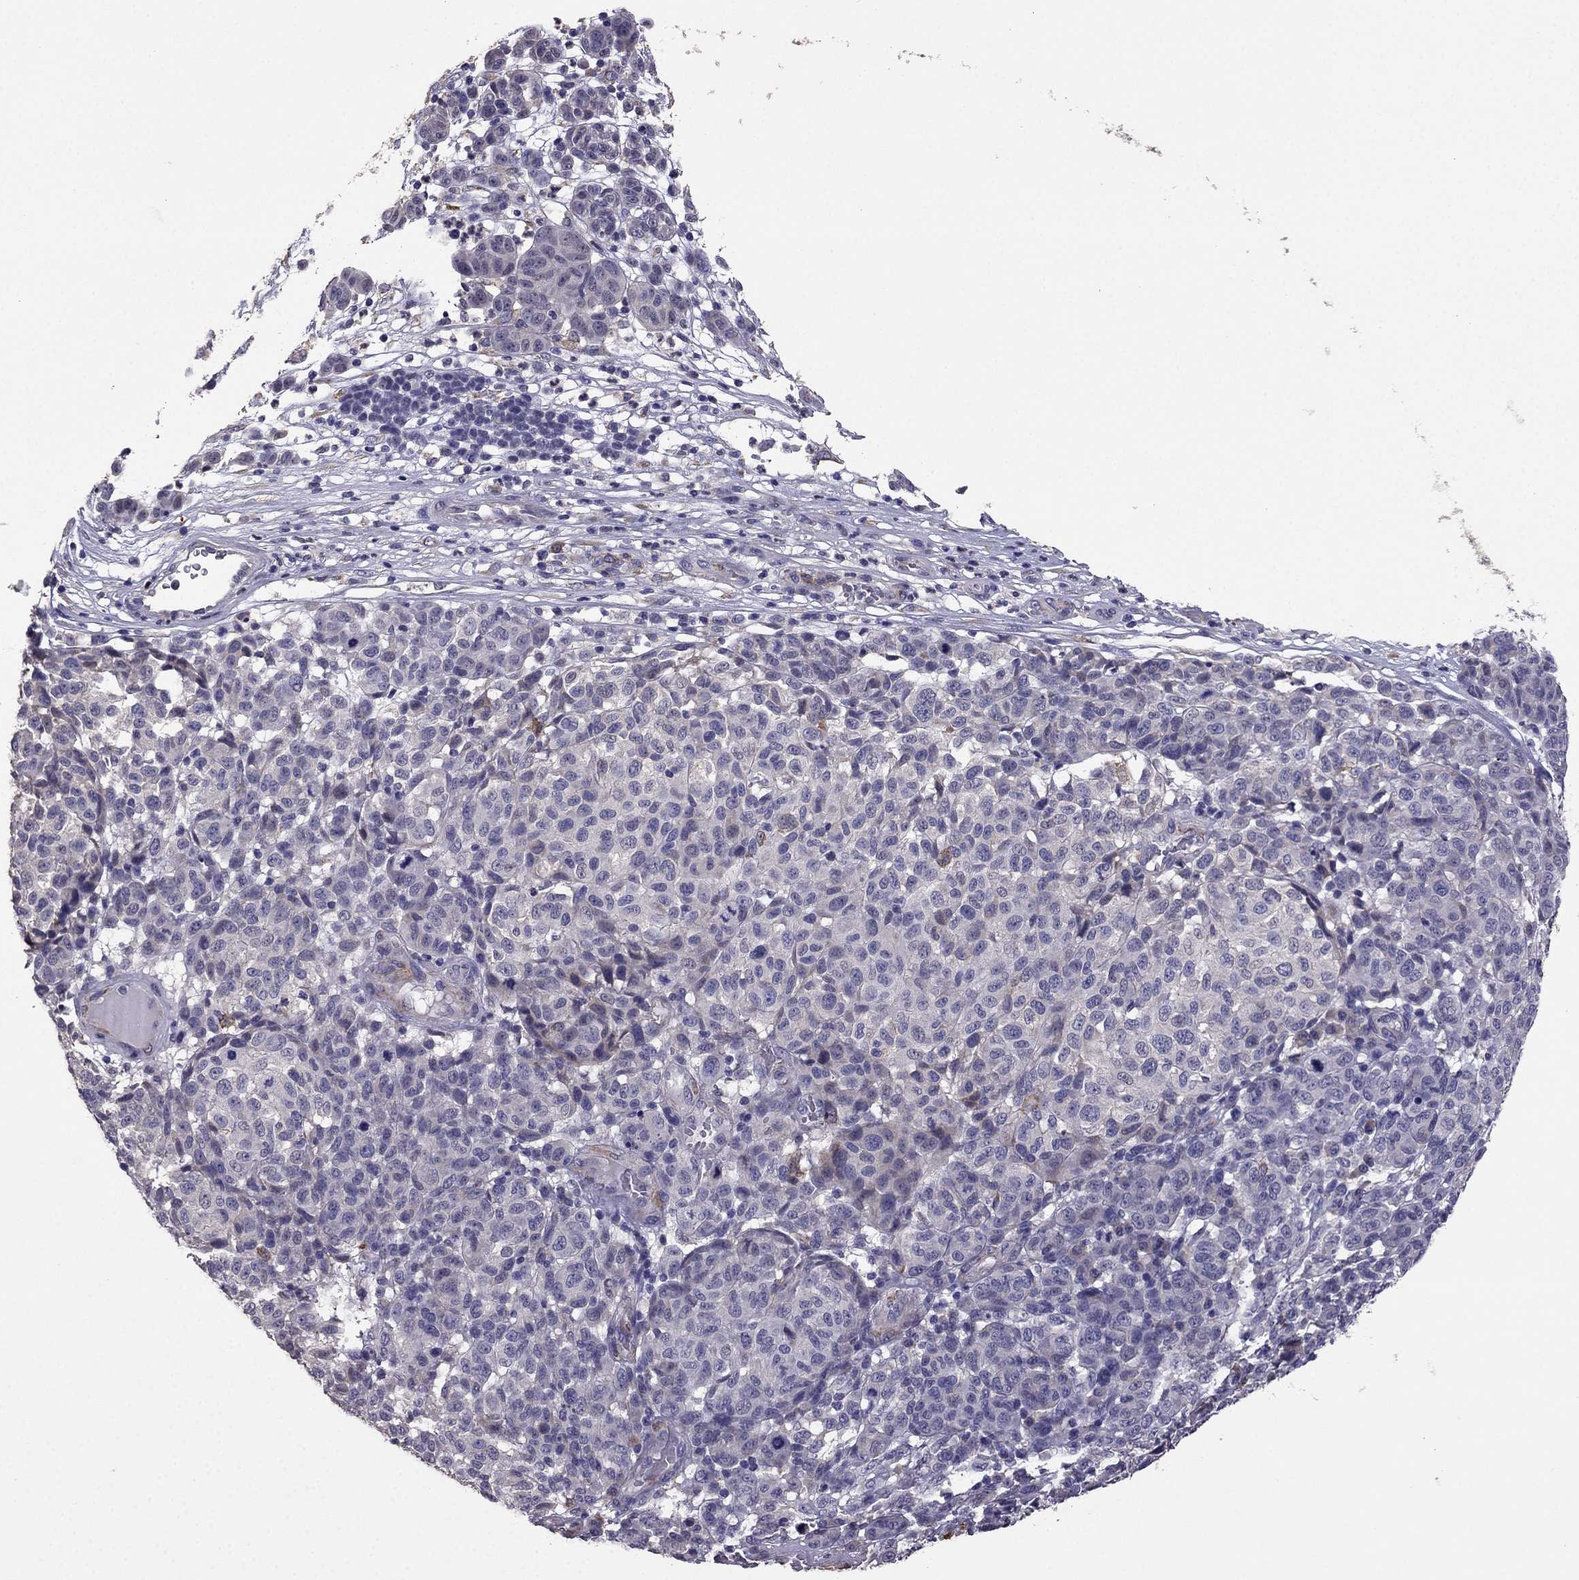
{"staining": {"intensity": "negative", "quantity": "none", "location": "none"}, "tissue": "melanoma", "cell_type": "Tumor cells", "image_type": "cancer", "snomed": [{"axis": "morphology", "description": "Malignant melanoma, NOS"}, {"axis": "topography", "description": "Skin"}], "caption": "The photomicrograph displays no staining of tumor cells in malignant melanoma. (Brightfield microscopy of DAB (3,3'-diaminobenzidine) immunohistochemistry (IHC) at high magnification).", "gene": "CDH9", "patient": {"sex": "male", "age": 59}}